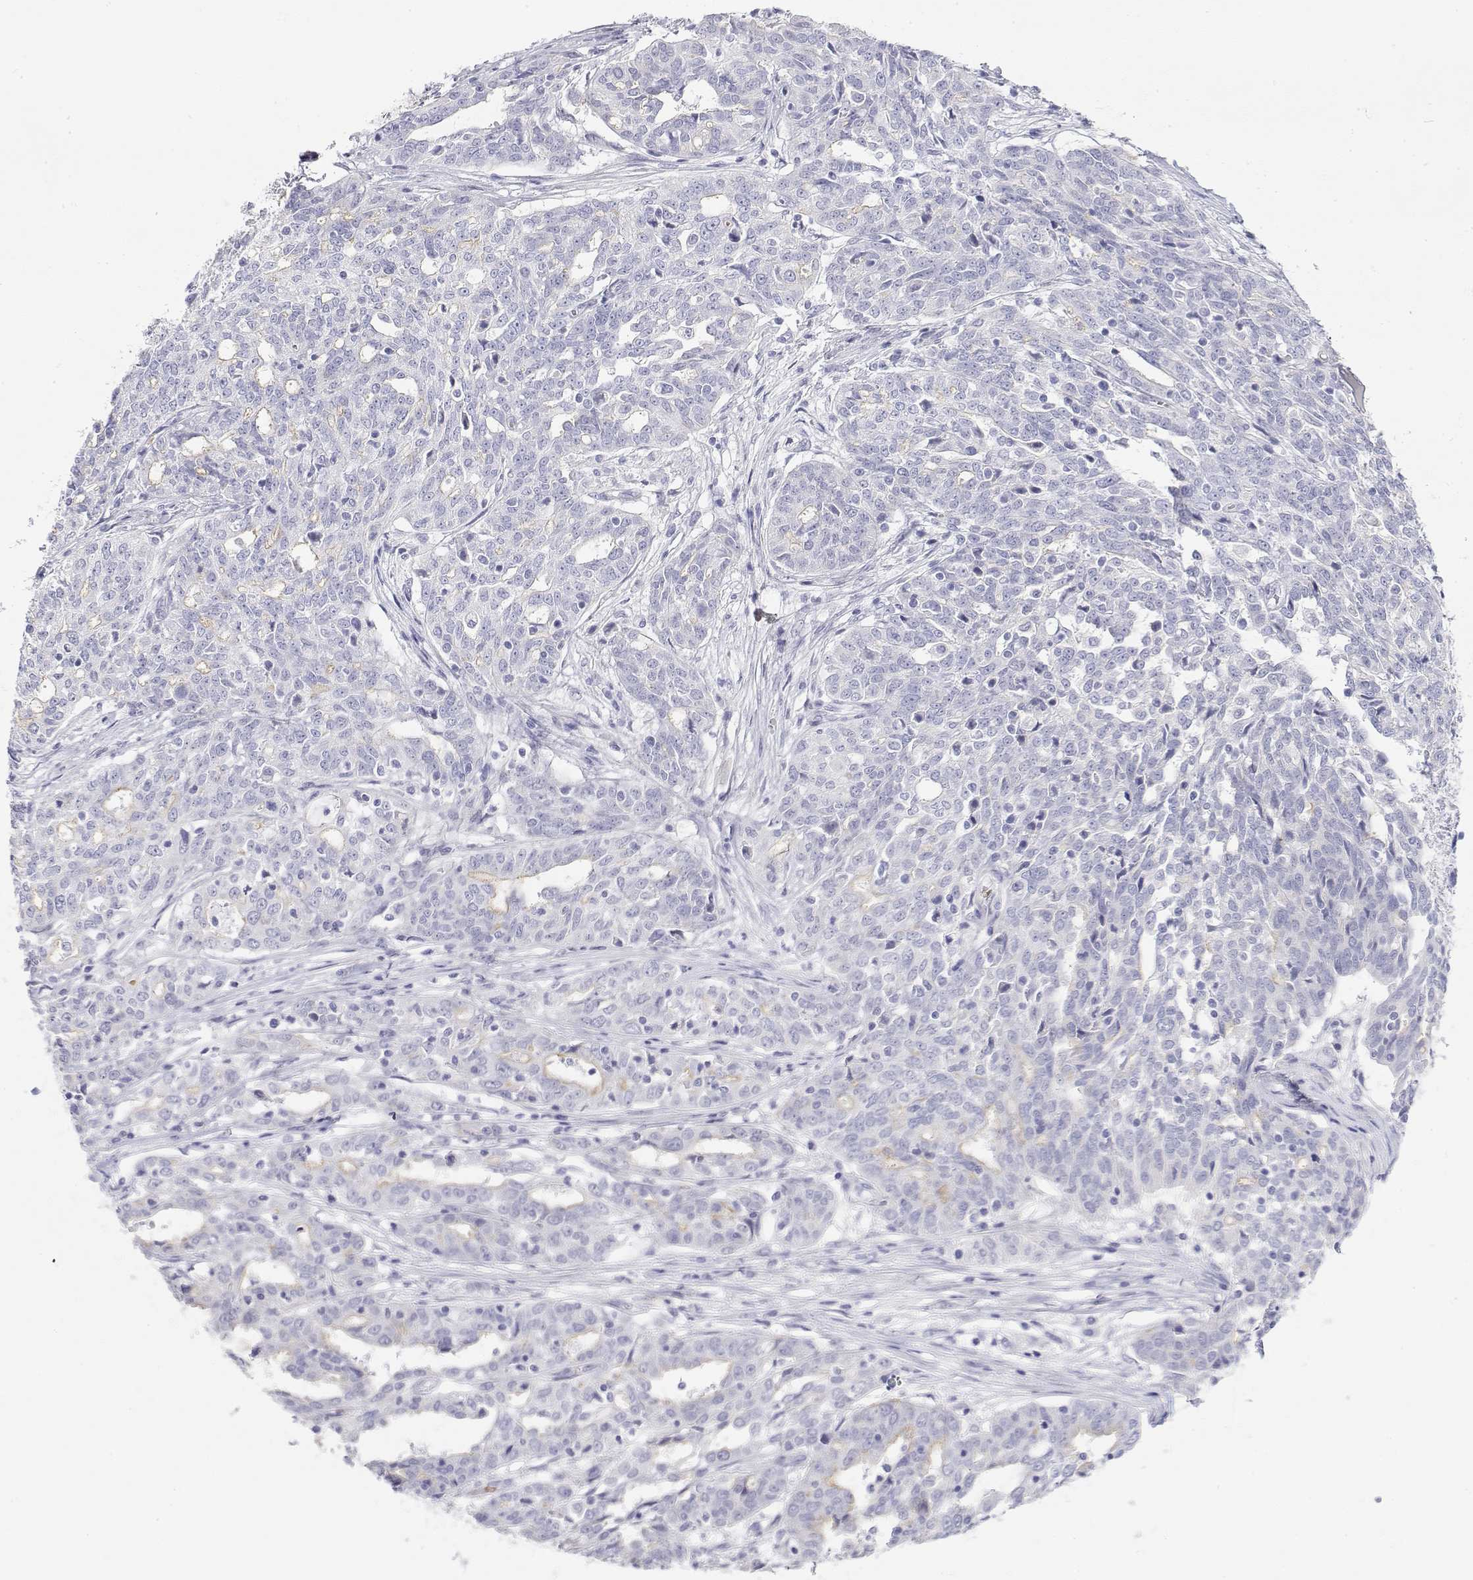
{"staining": {"intensity": "negative", "quantity": "none", "location": "none"}, "tissue": "ovarian cancer", "cell_type": "Tumor cells", "image_type": "cancer", "snomed": [{"axis": "morphology", "description": "Cystadenocarcinoma, serous, NOS"}, {"axis": "topography", "description": "Ovary"}], "caption": "High magnification brightfield microscopy of serous cystadenocarcinoma (ovarian) stained with DAB (3,3'-diaminobenzidine) (brown) and counterstained with hematoxylin (blue): tumor cells show no significant positivity.", "gene": "MISP", "patient": {"sex": "female", "age": 67}}